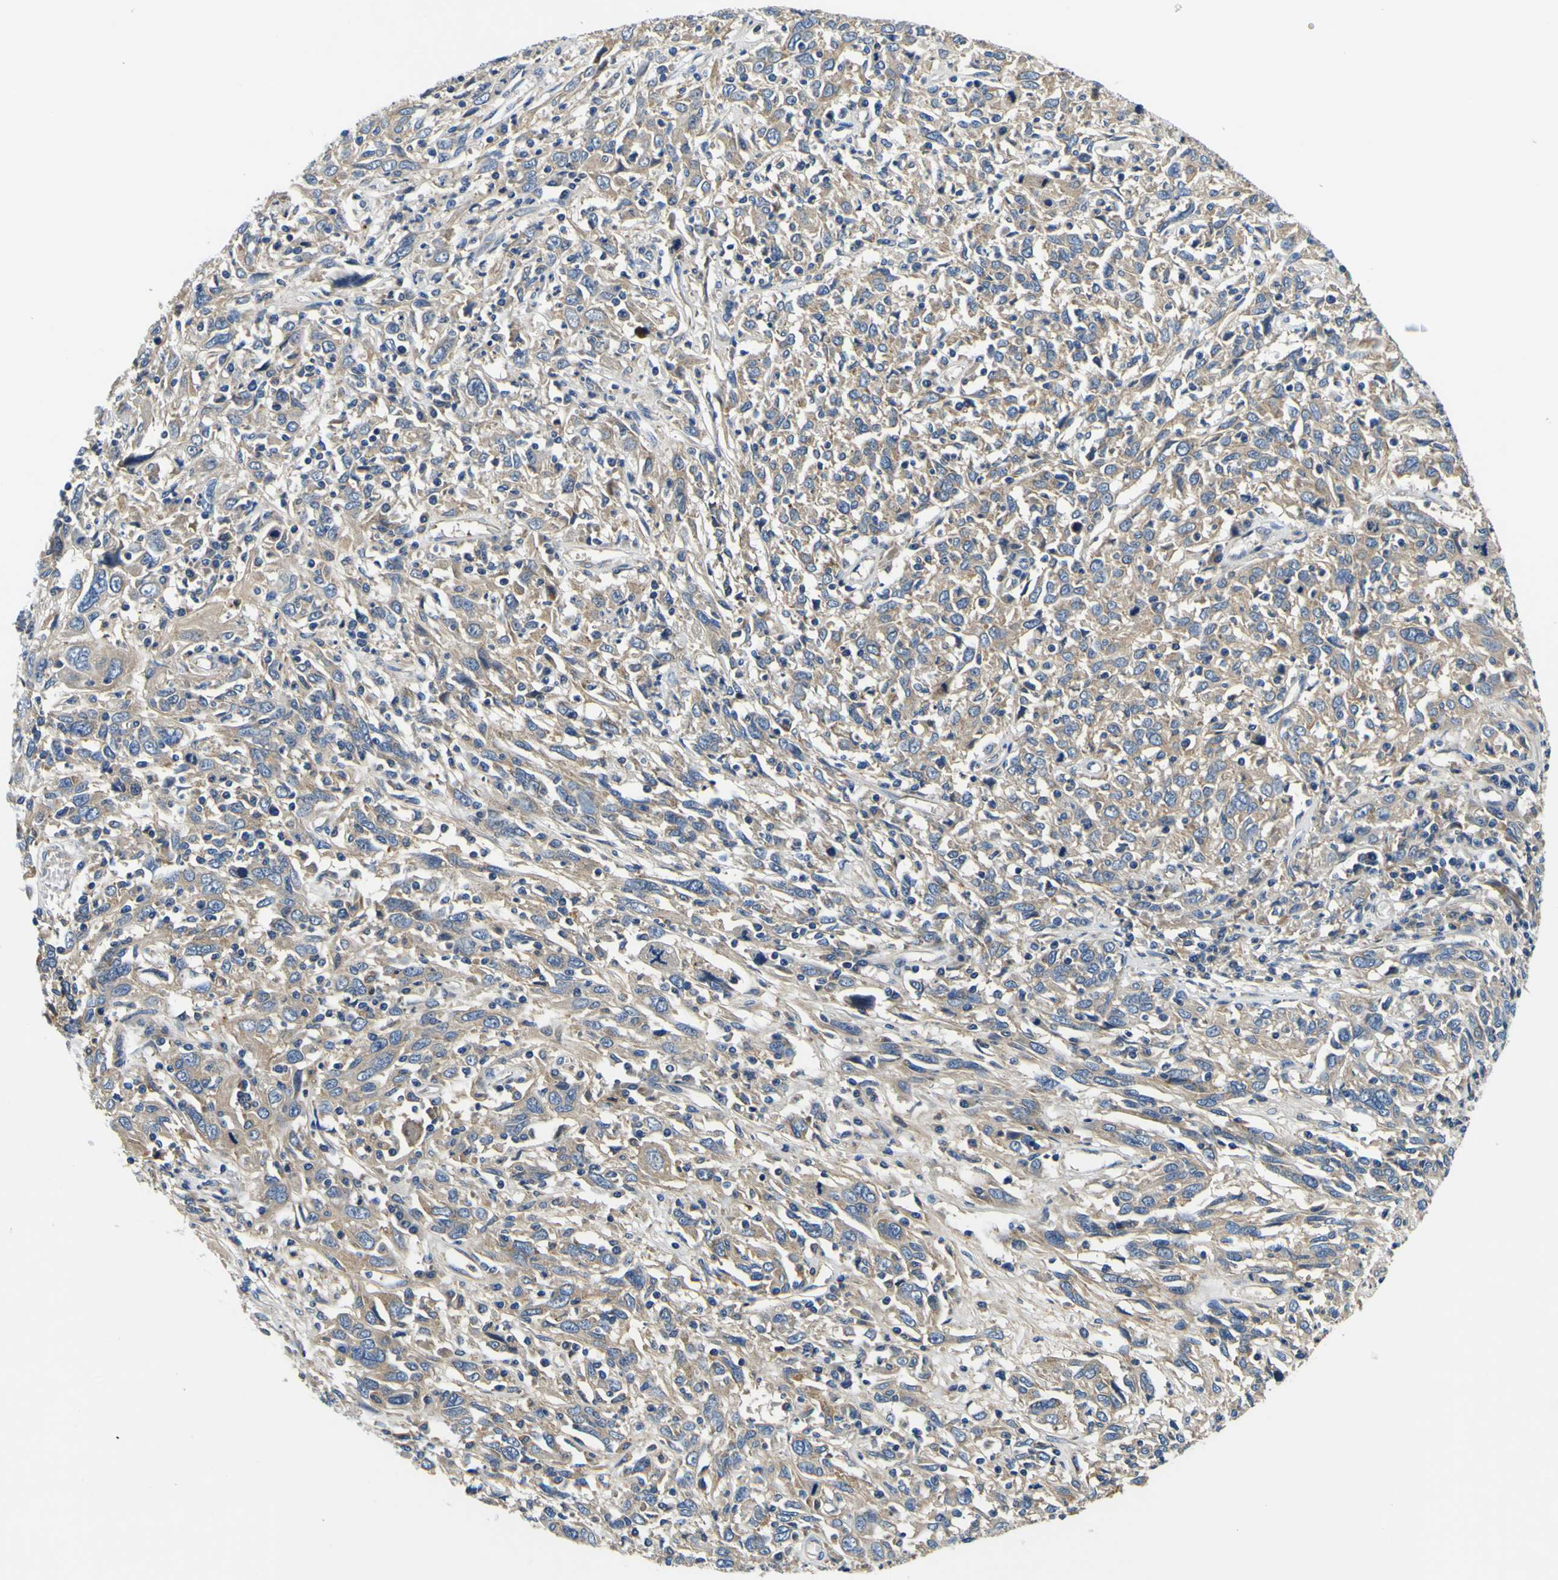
{"staining": {"intensity": "weak", "quantity": ">75%", "location": "cytoplasmic/membranous"}, "tissue": "cervical cancer", "cell_type": "Tumor cells", "image_type": "cancer", "snomed": [{"axis": "morphology", "description": "Squamous cell carcinoma, NOS"}, {"axis": "topography", "description": "Cervix"}], "caption": "Immunohistochemistry (DAB (3,3'-diaminobenzidine)) staining of cervical cancer (squamous cell carcinoma) displays weak cytoplasmic/membranous protein staining in approximately >75% of tumor cells. The protein of interest is stained brown, and the nuclei are stained in blue (DAB (3,3'-diaminobenzidine) IHC with brightfield microscopy, high magnification).", "gene": "CLSTN1", "patient": {"sex": "female", "age": 46}}